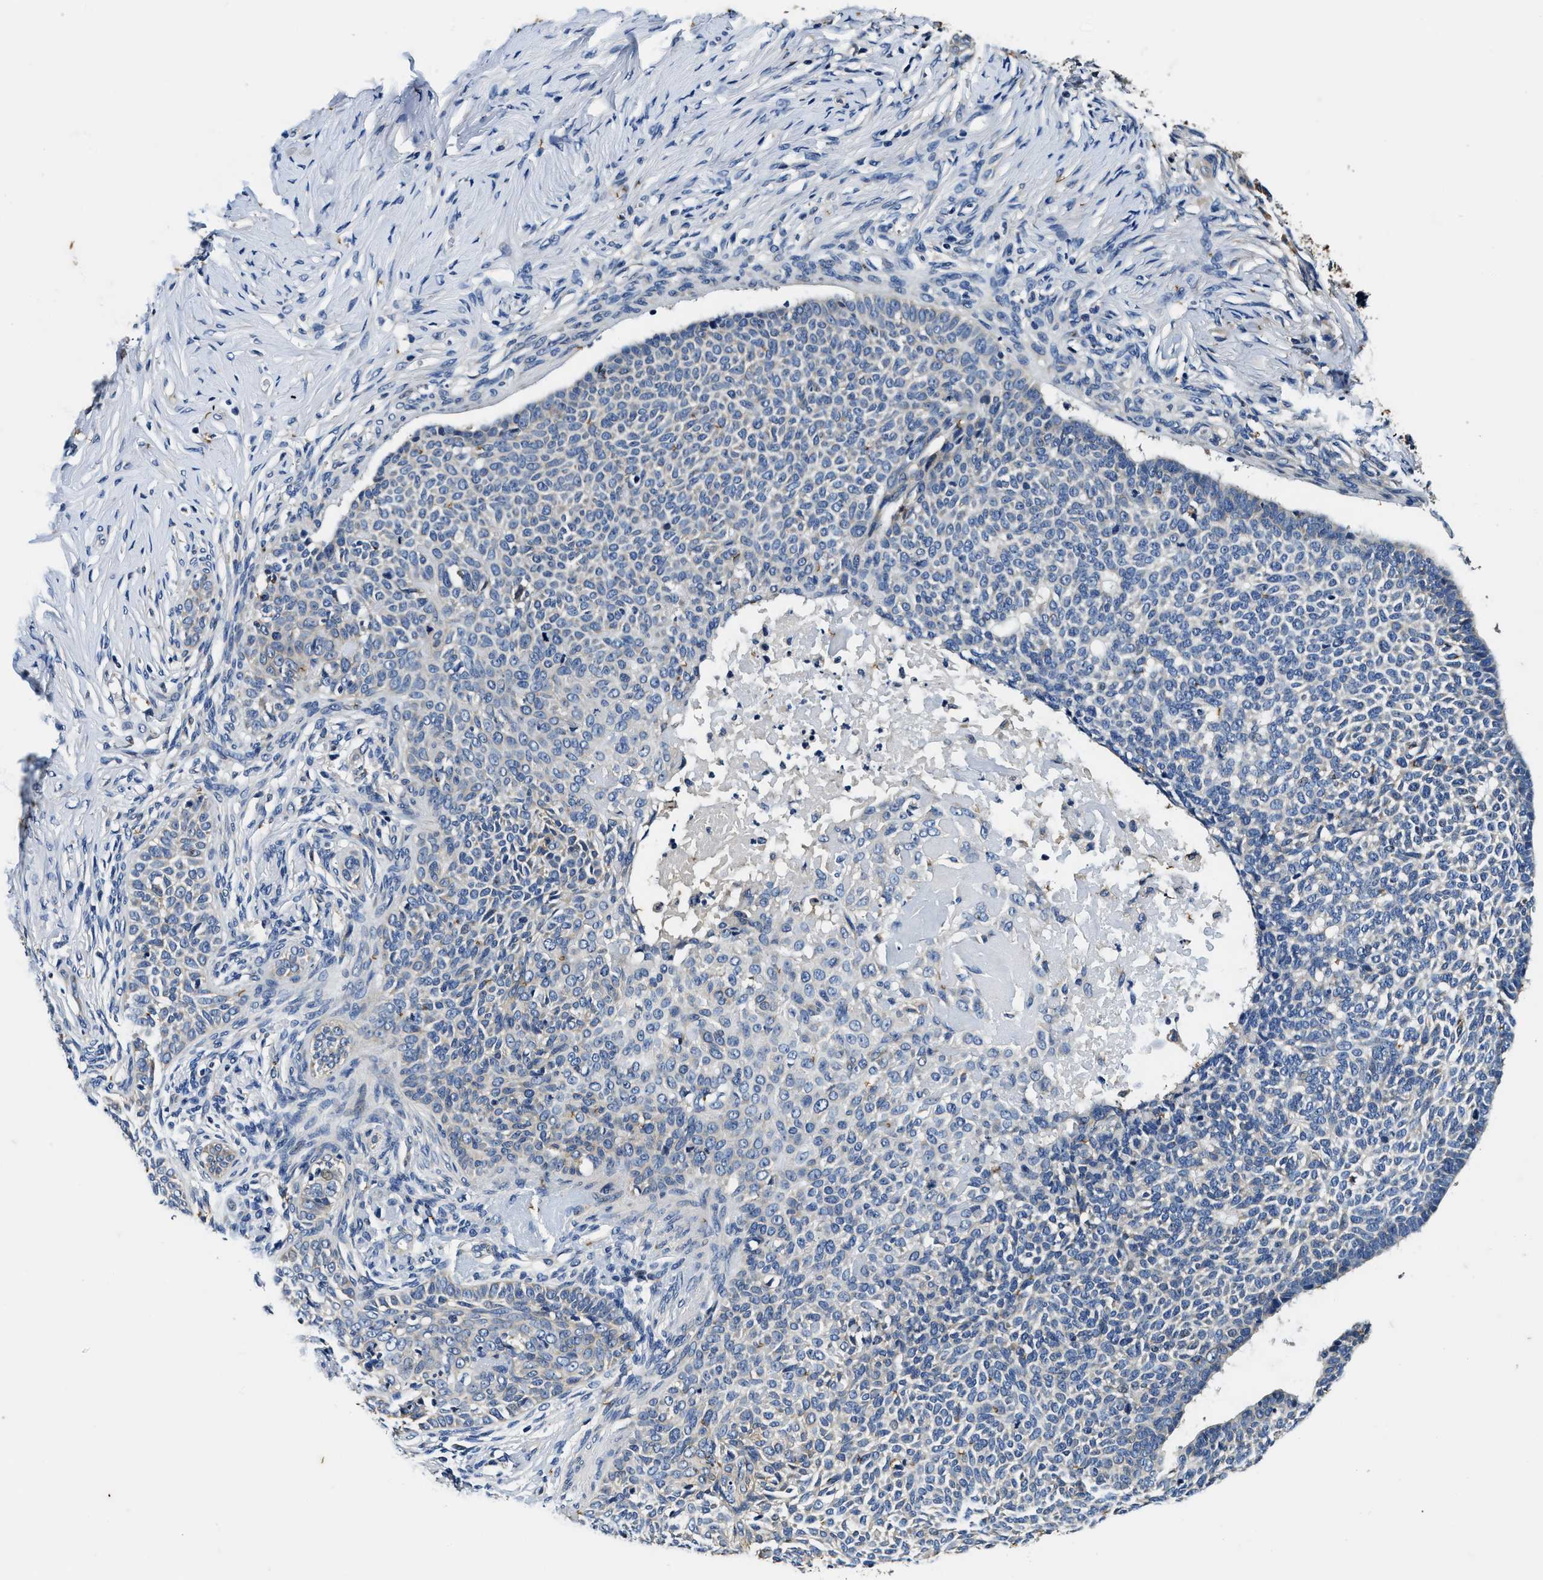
{"staining": {"intensity": "negative", "quantity": "none", "location": "none"}, "tissue": "skin cancer", "cell_type": "Tumor cells", "image_type": "cancer", "snomed": [{"axis": "morphology", "description": "Normal tissue, NOS"}, {"axis": "morphology", "description": "Basal cell carcinoma"}, {"axis": "topography", "description": "Skin"}], "caption": "Immunohistochemical staining of skin cancer shows no significant positivity in tumor cells.", "gene": "PI4KB", "patient": {"sex": "male", "age": 87}}